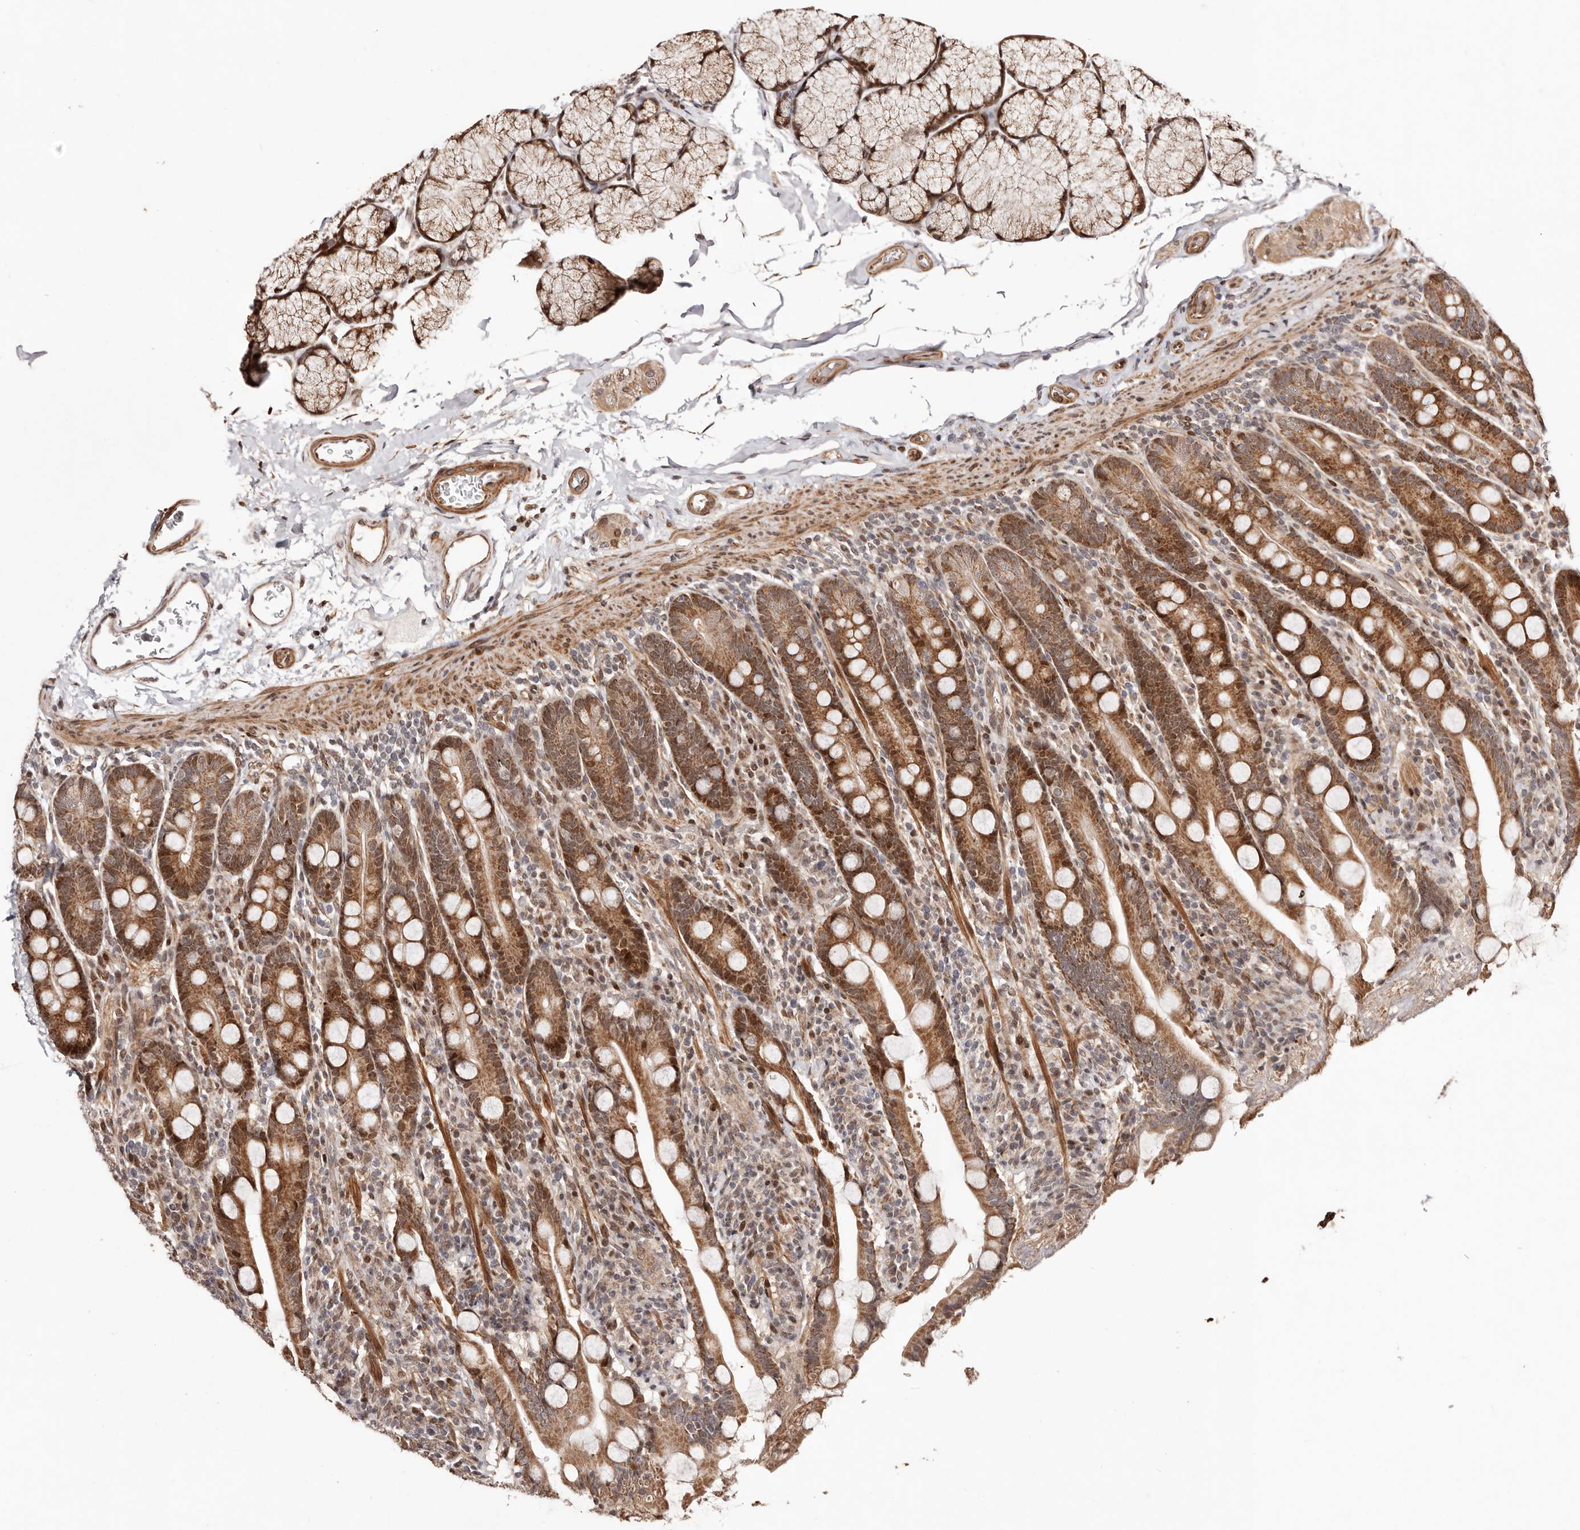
{"staining": {"intensity": "moderate", "quantity": ">75%", "location": "cytoplasmic/membranous,nuclear"}, "tissue": "duodenum", "cell_type": "Glandular cells", "image_type": "normal", "snomed": [{"axis": "morphology", "description": "Normal tissue, NOS"}, {"axis": "topography", "description": "Duodenum"}], "caption": "An image of human duodenum stained for a protein displays moderate cytoplasmic/membranous,nuclear brown staining in glandular cells. The staining was performed using DAB (3,3'-diaminobenzidine), with brown indicating positive protein expression. Nuclei are stained blue with hematoxylin.", "gene": "HIVEP3", "patient": {"sex": "male", "age": 35}}